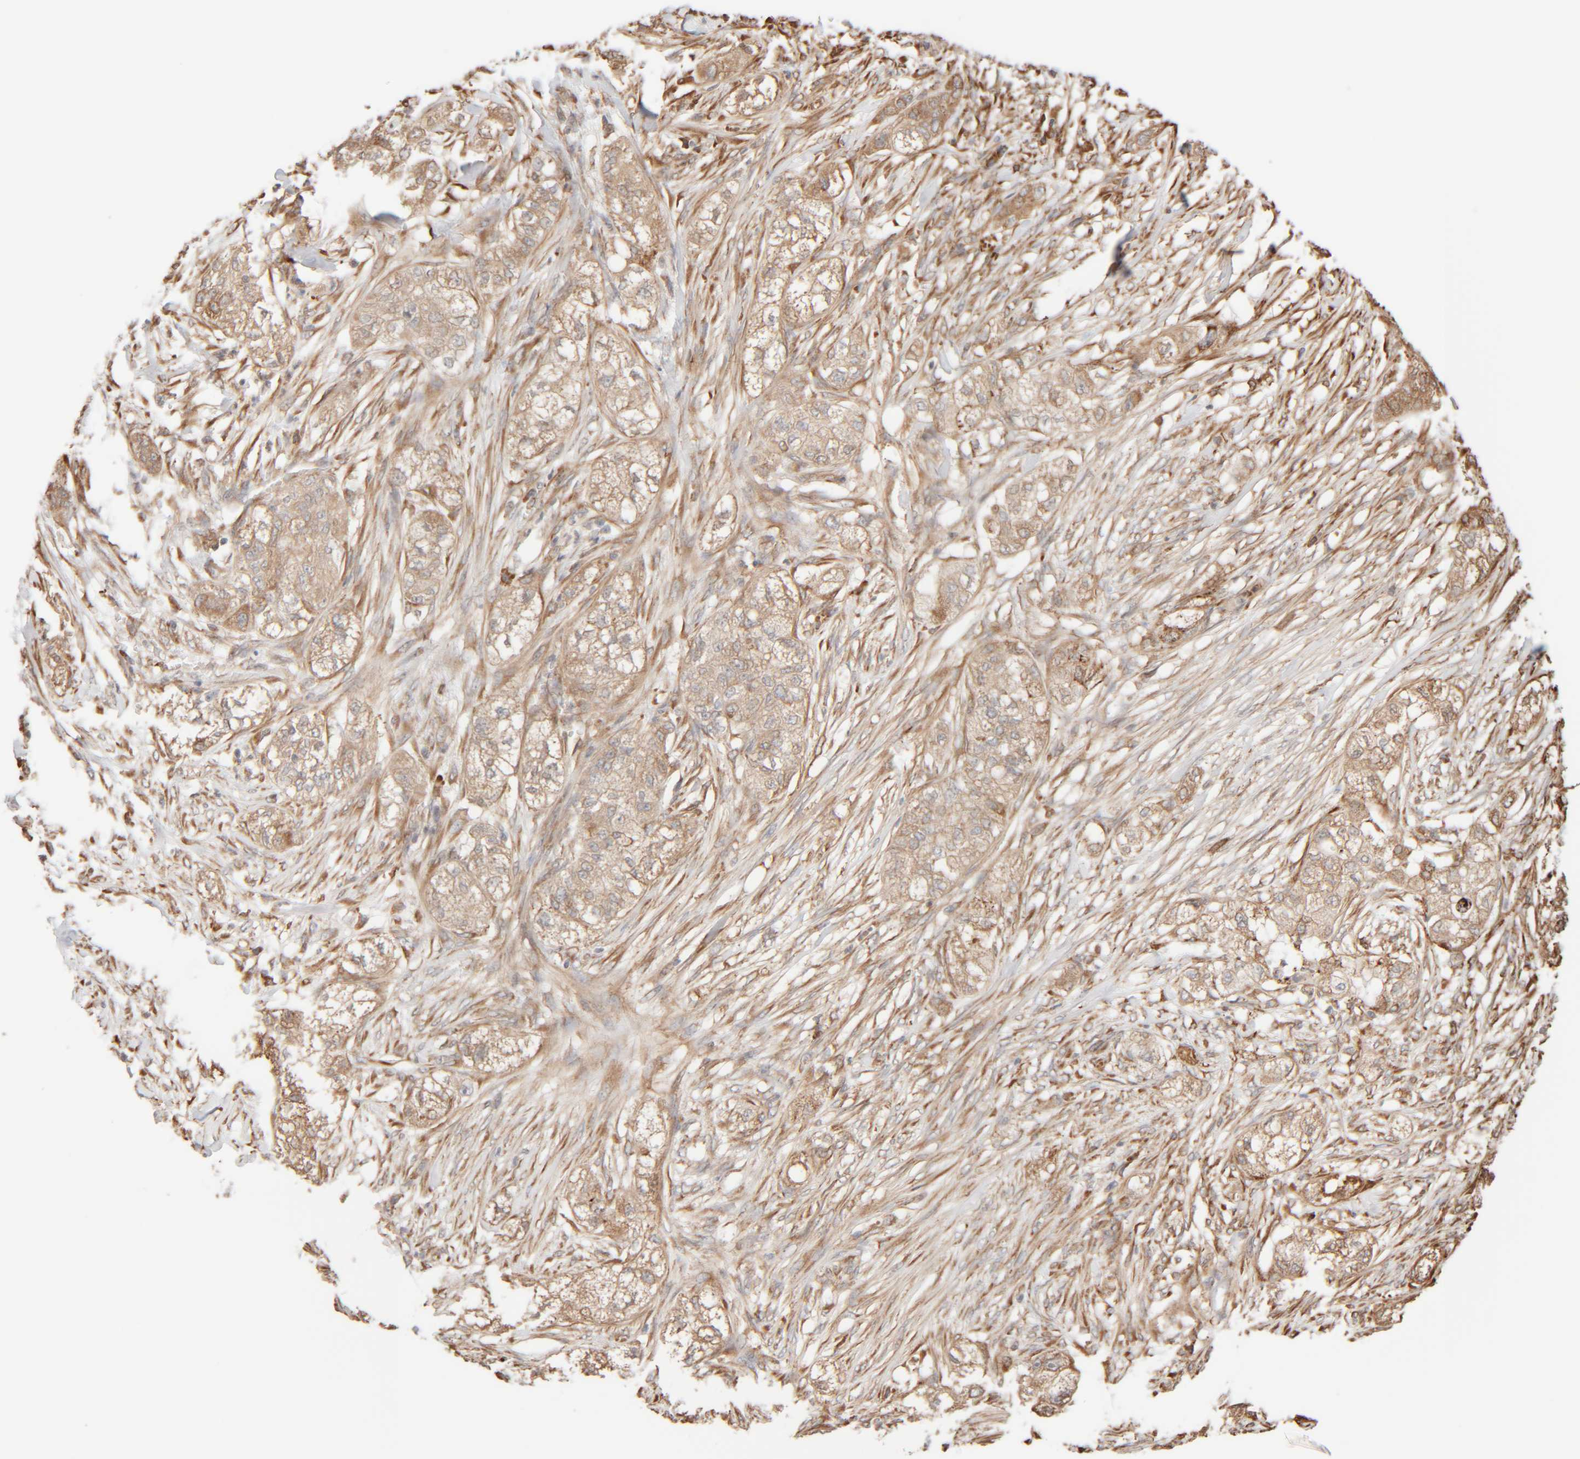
{"staining": {"intensity": "weak", "quantity": ">75%", "location": "cytoplasmic/membranous"}, "tissue": "pancreatic cancer", "cell_type": "Tumor cells", "image_type": "cancer", "snomed": [{"axis": "morphology", "description": "Adenocarcinoma, NOS"}, {"axis": "topography", "description": "Pancreas"}], "caption": "An immunohistochemistry photomicrograph of tumor tissue is shown. Protein staining in brown highlights weak cytoplasmic/membranous positivity in pancreatic adenocarcinoma within tumor cells.", "gene": "INTS1", "patient": {"sex": "female", "age": 78}}